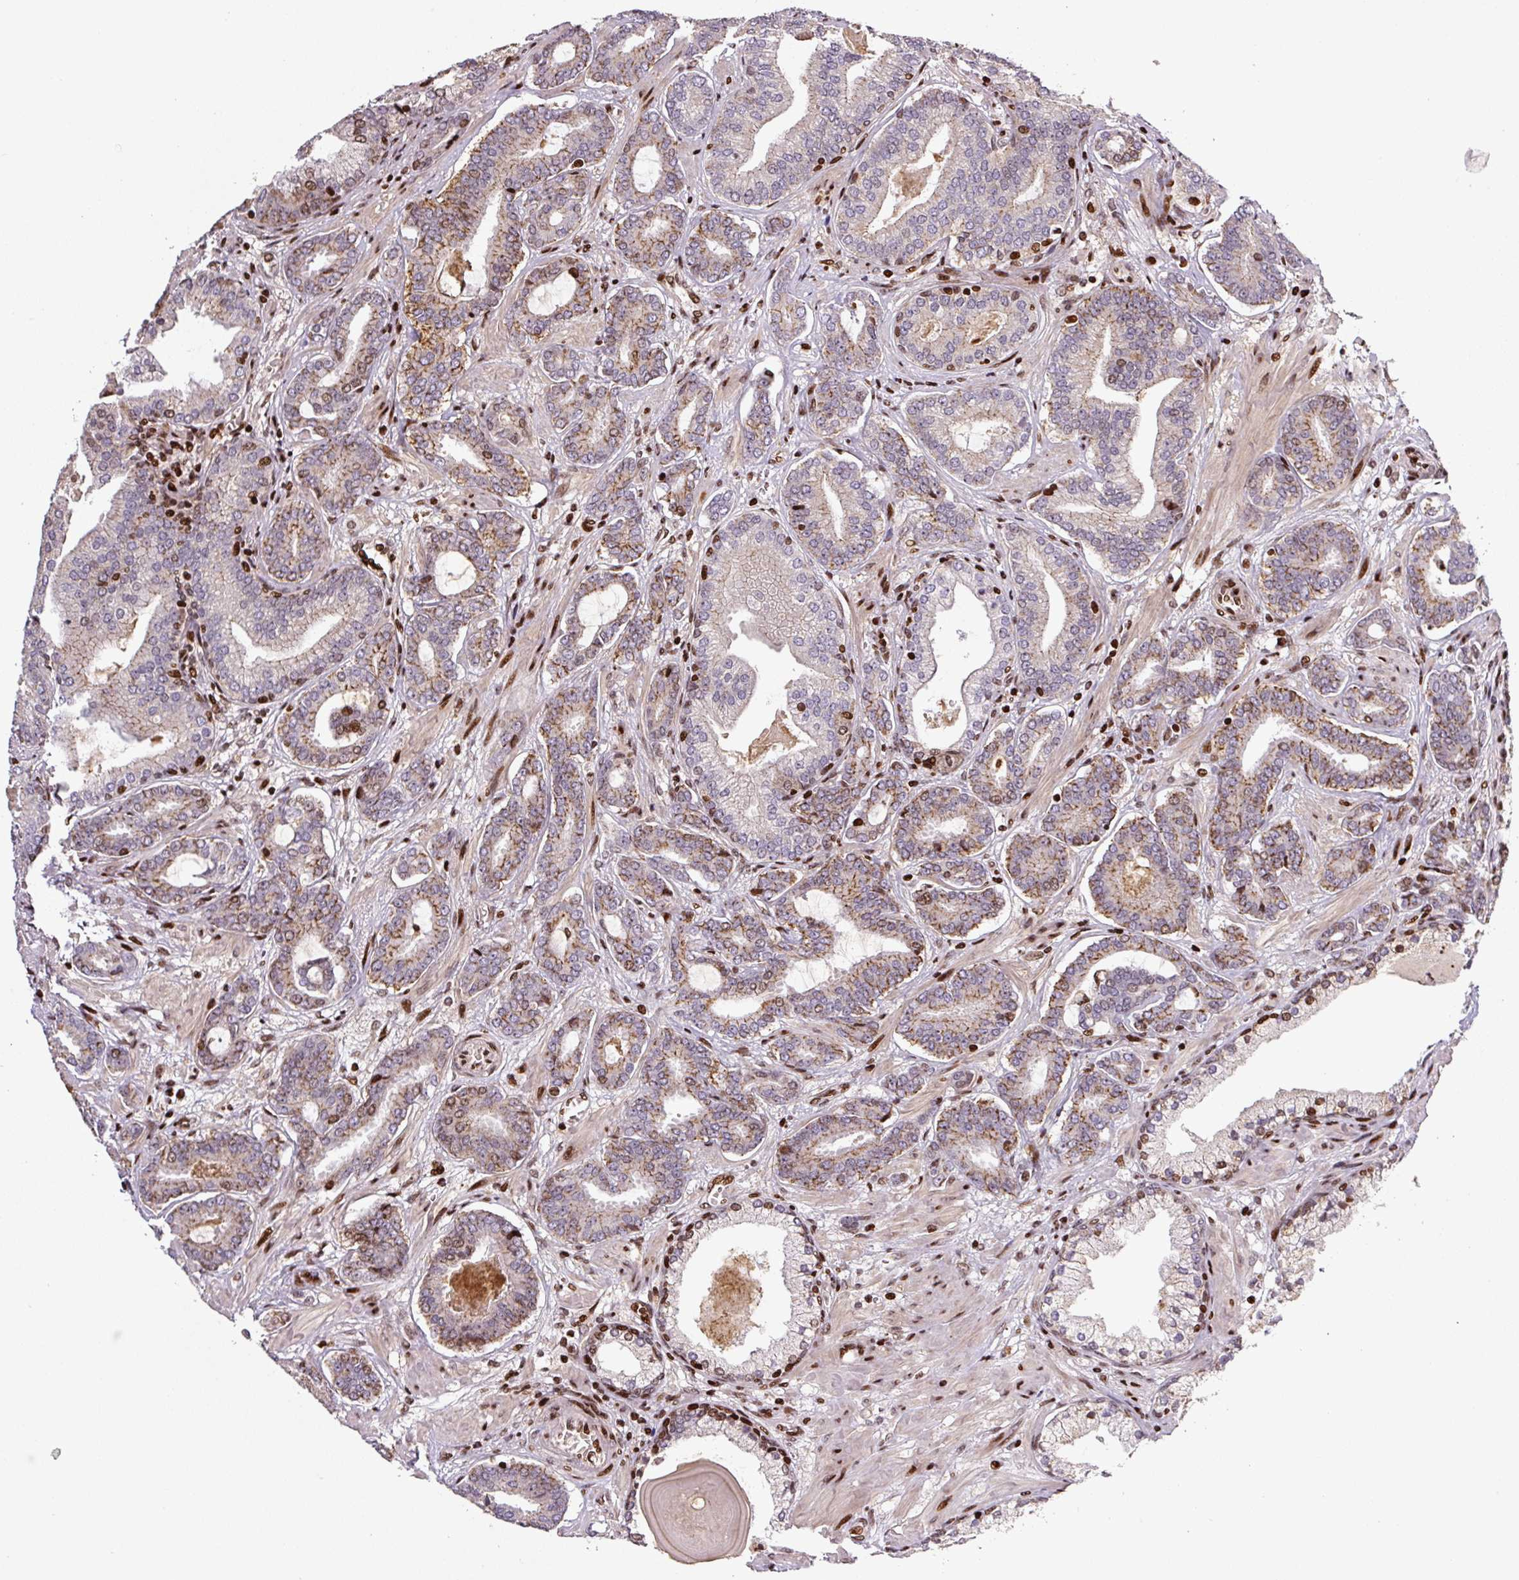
{"staining": {"intensity": "moderate", "quantity": ">75%", "location": "cytoplasmic/membranous,nuclear"}, "tissue": "prostate cancer", "cell_type": "Tumor cells", "image_type": "cancer", "snomed": [{"axis": "morphology", "description": "Adenocarcinoma, Low grade"}, {"axis": "topography", "description": "Prostate and seminal vesicle, NOS"}], "caption": "Human low-grade adenocarcinoma (prostate) stained for a protein (brown) displays moderate cytoplasmic/membranous and nuclear positive expression in about >75% of tumor cells.", "gene": "PYDC2", "patient": {"sex": "male", "age": 61}}